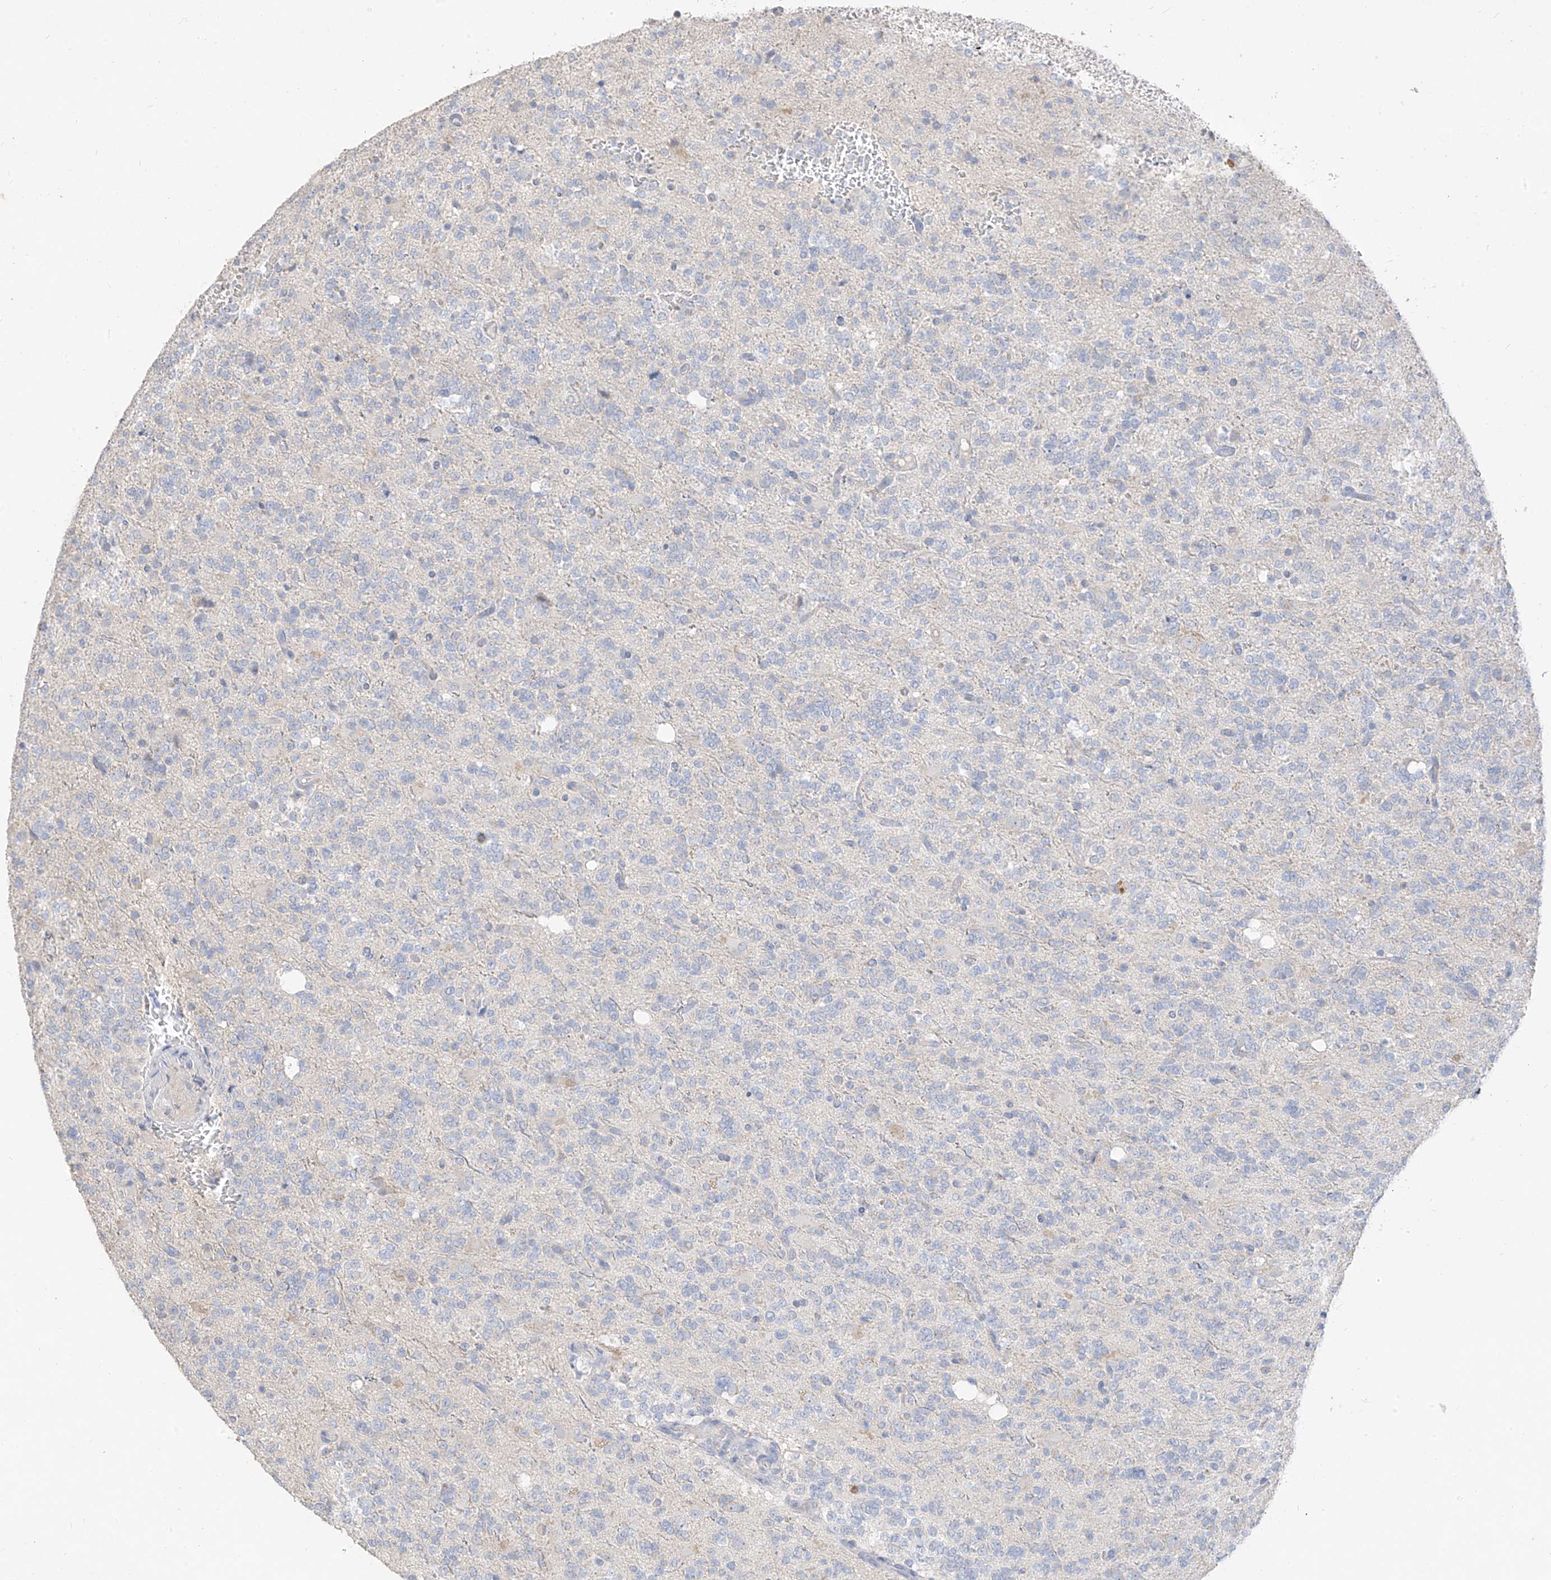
{"staining": {"intensity": "negative", "quantity": "none", "location": "none"}, "tissue": "glioma", "cell_type": "Tumor cells", "image_type": "cancer", "snomed": [{"axis": "morphology", "description": "Glioma, malignant, High grade"}, {"axis": "topography", "description": "Brain"}], "caption": "IHC image of neoplastic tissue: human malignant high-grade glioma stained with DAB shows no significant protein positivity in tumor cells. The staining was performed using DAB to visualize the protein expression in brown, while the nuclei were stained in blue with hematoxylin (Magnification: 20x).", "gene": "ZZEF1", "patient": {"sex": "female", "age": 62}}